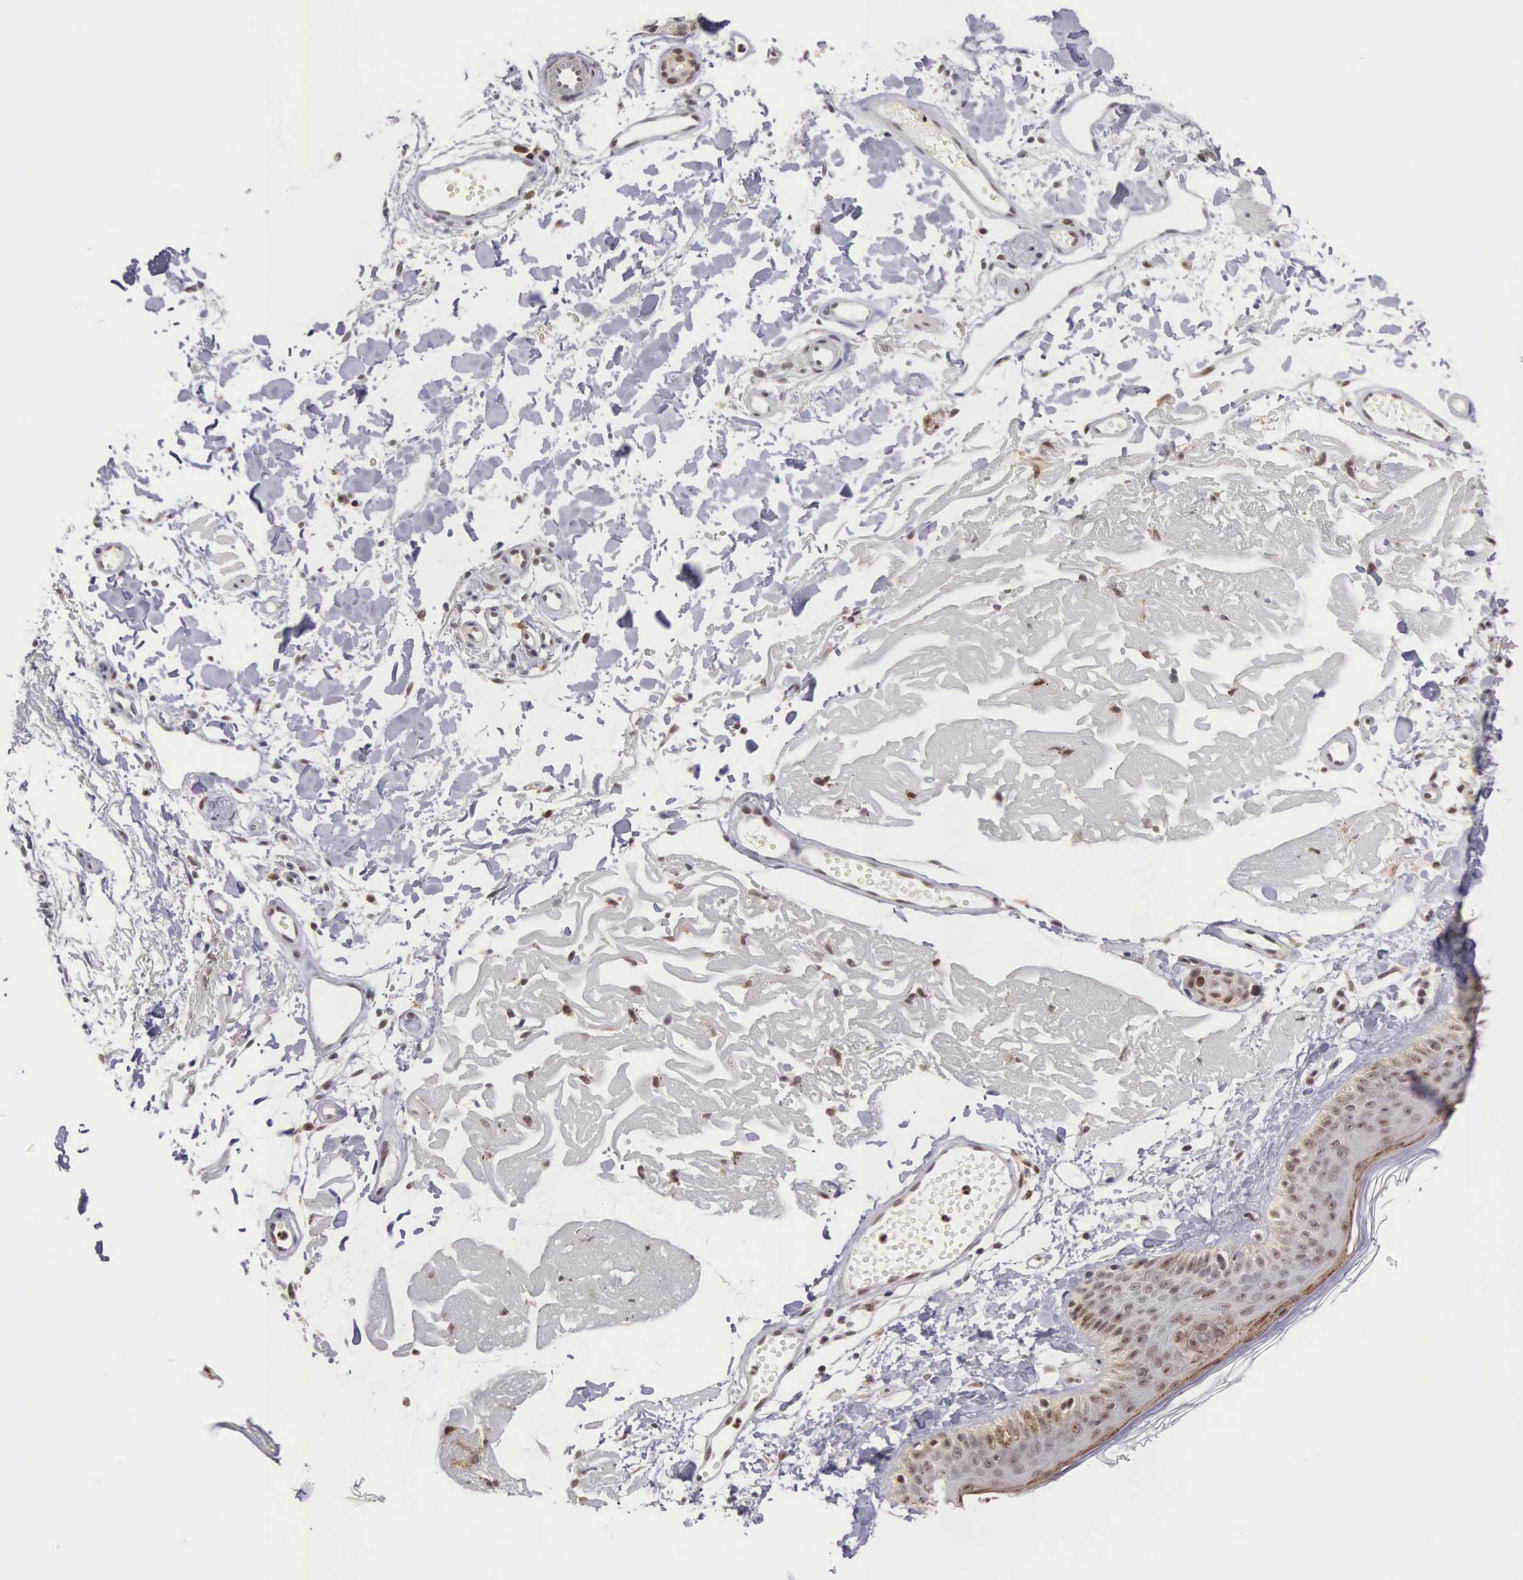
{"staining": {"intensity": "moderate", "quantity": ">75%", "location": "nuclear"}, "tissue": "skin", "cell_type": "Fibroblasts", "image_type": "normal", "snomed": [{"axis": "morphology", "description": "Normal tissue, NOS"}, {"axis": "topography", "description": "Skin"}], "caption": "IHC (DAB) staining of unremarkable skin displays moderate nuclear protein positivity in approximately >75% of fibroblasts.", "gene": "GRK3", "patient": {"sex": "male", "age": 83}}